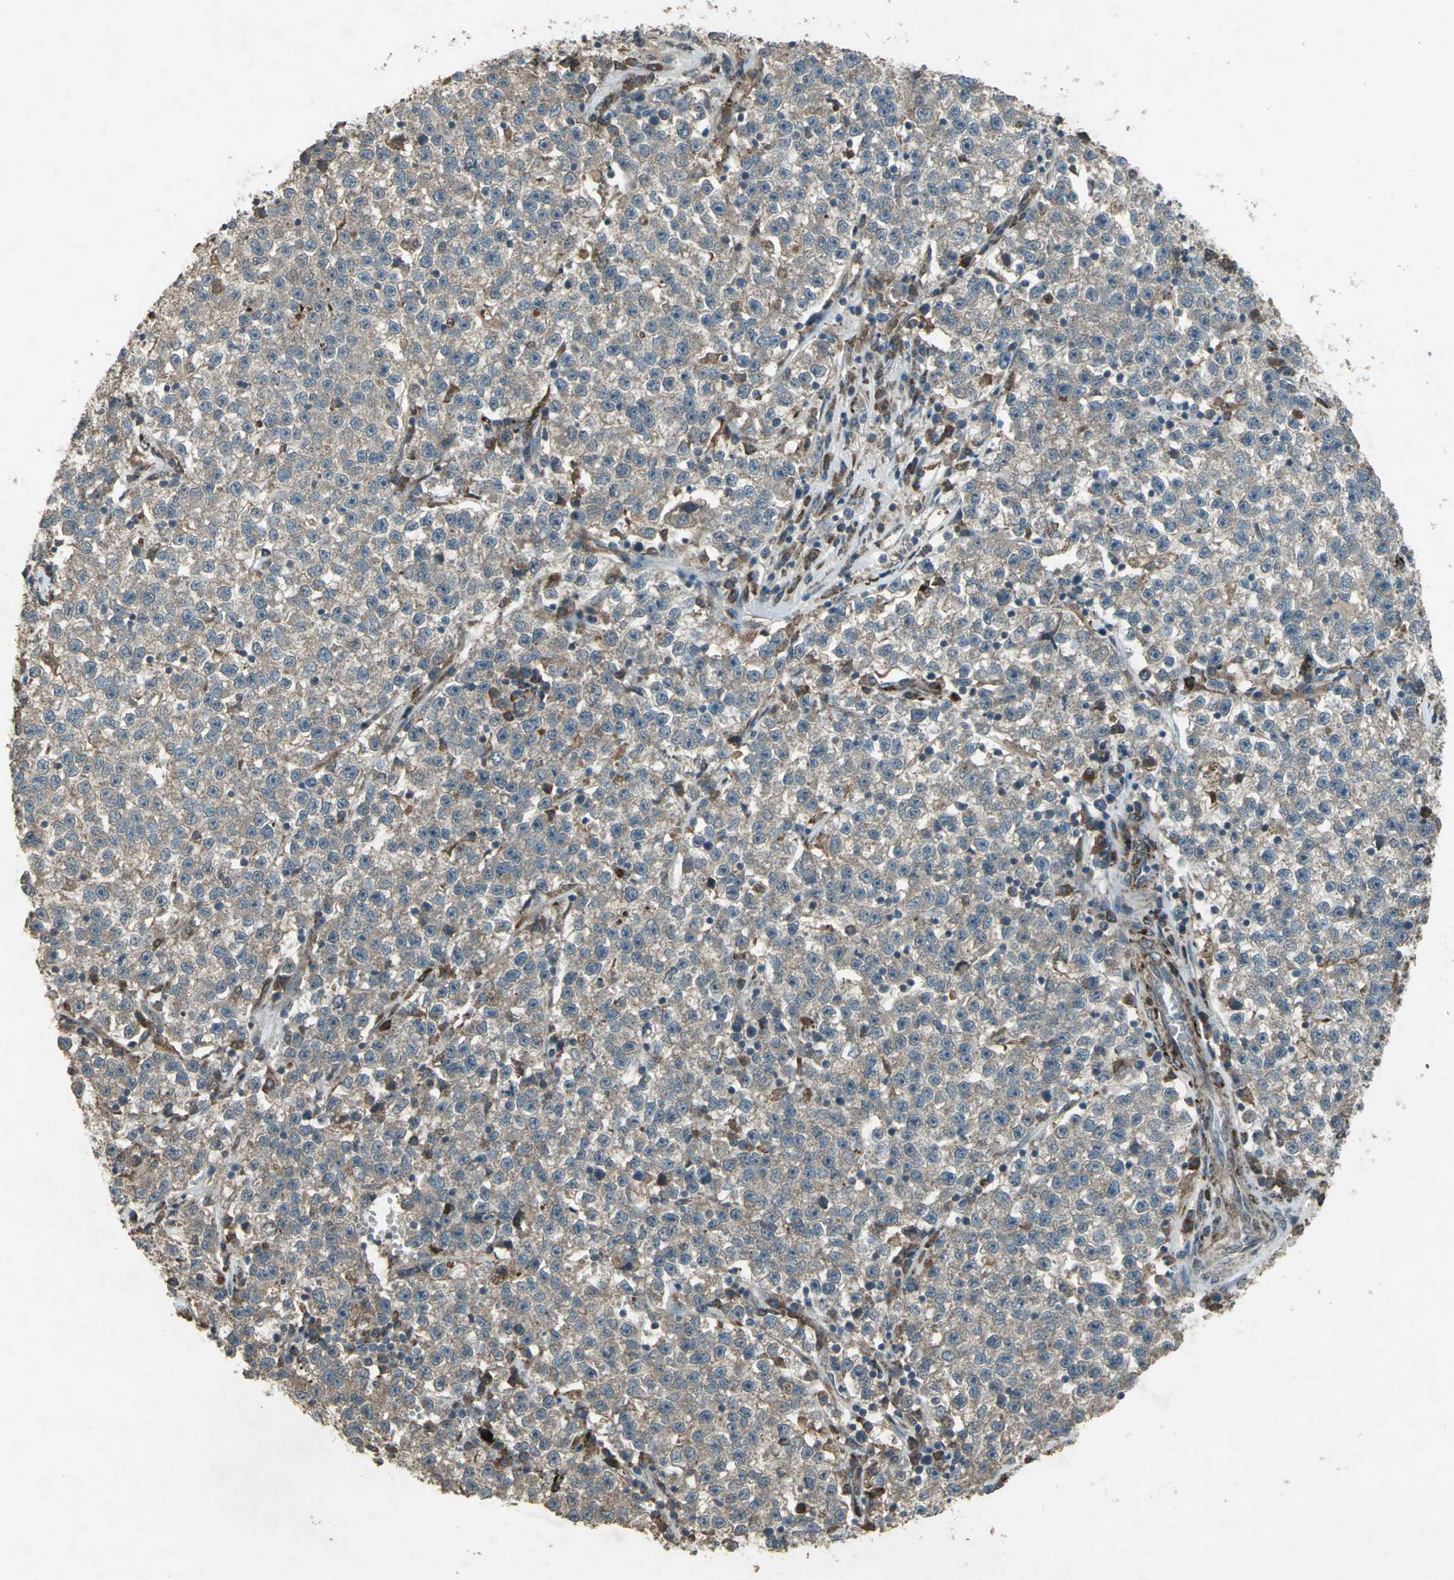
{"staining": {"intensity": "weak", "quantity": ">75%", "location": "cytoplasmic/membranous"}, "tissue": "testis cancer", "cell_type": "Tumor cells", "image_type": "cancer", "snomed": [{"axis": "morphology", "description": "Seminoma, NOS"}, {"axis": "topography", "description": "Testis"}], "caption": "Weak cytoplasmic/membranous protein staining is identified in approximately >75% of tumor cells in testis cancer (seminoma). (DAB IHC, brown staining for protein, blue staining for nuclei).", "gene": "SEPTIN4", "patient": {"sex": "male", "age": 22}}